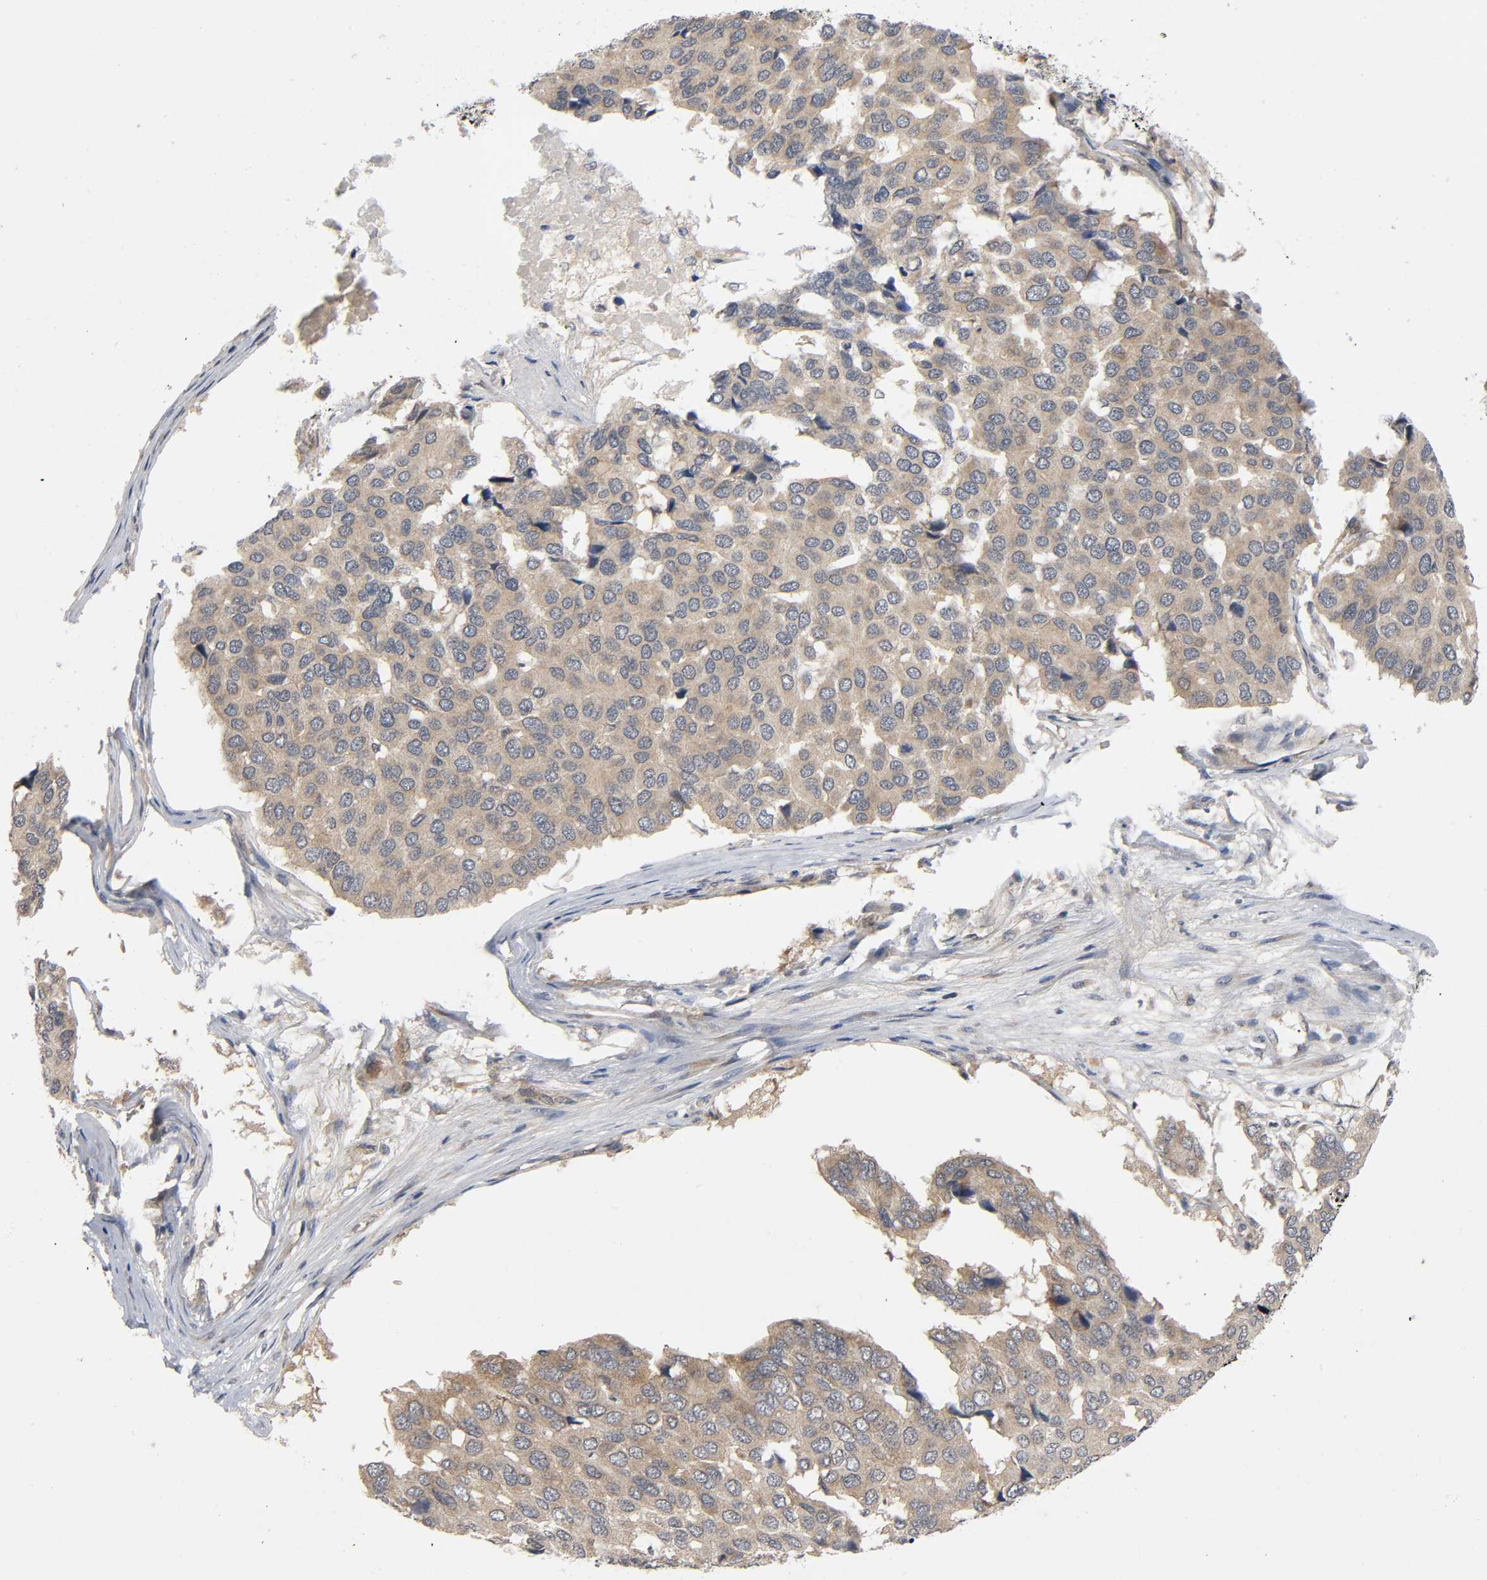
{"staining": {"intensity": "moderate", "quantity": ">75%", "location": "cytoplasmic/membranous"}, "tissue": "pancreatic cancer", "cell_type": "Tumor cells", "image_type": "cancer", "snomed": [{"axis": "morphology", "description": "Adenocarcinoma, NOS"}, {"axis": "topography", "description": "Pancreas"}], "caption": "This image shows immunohistochemistry (IHC) staining of pancreatic cancer, with medium moderate cytoplasmic/membranous positivity in approximately >75% of tumor cells.", "gene": "MAPK8", "patient": {"sex": "male", "age": 50}}